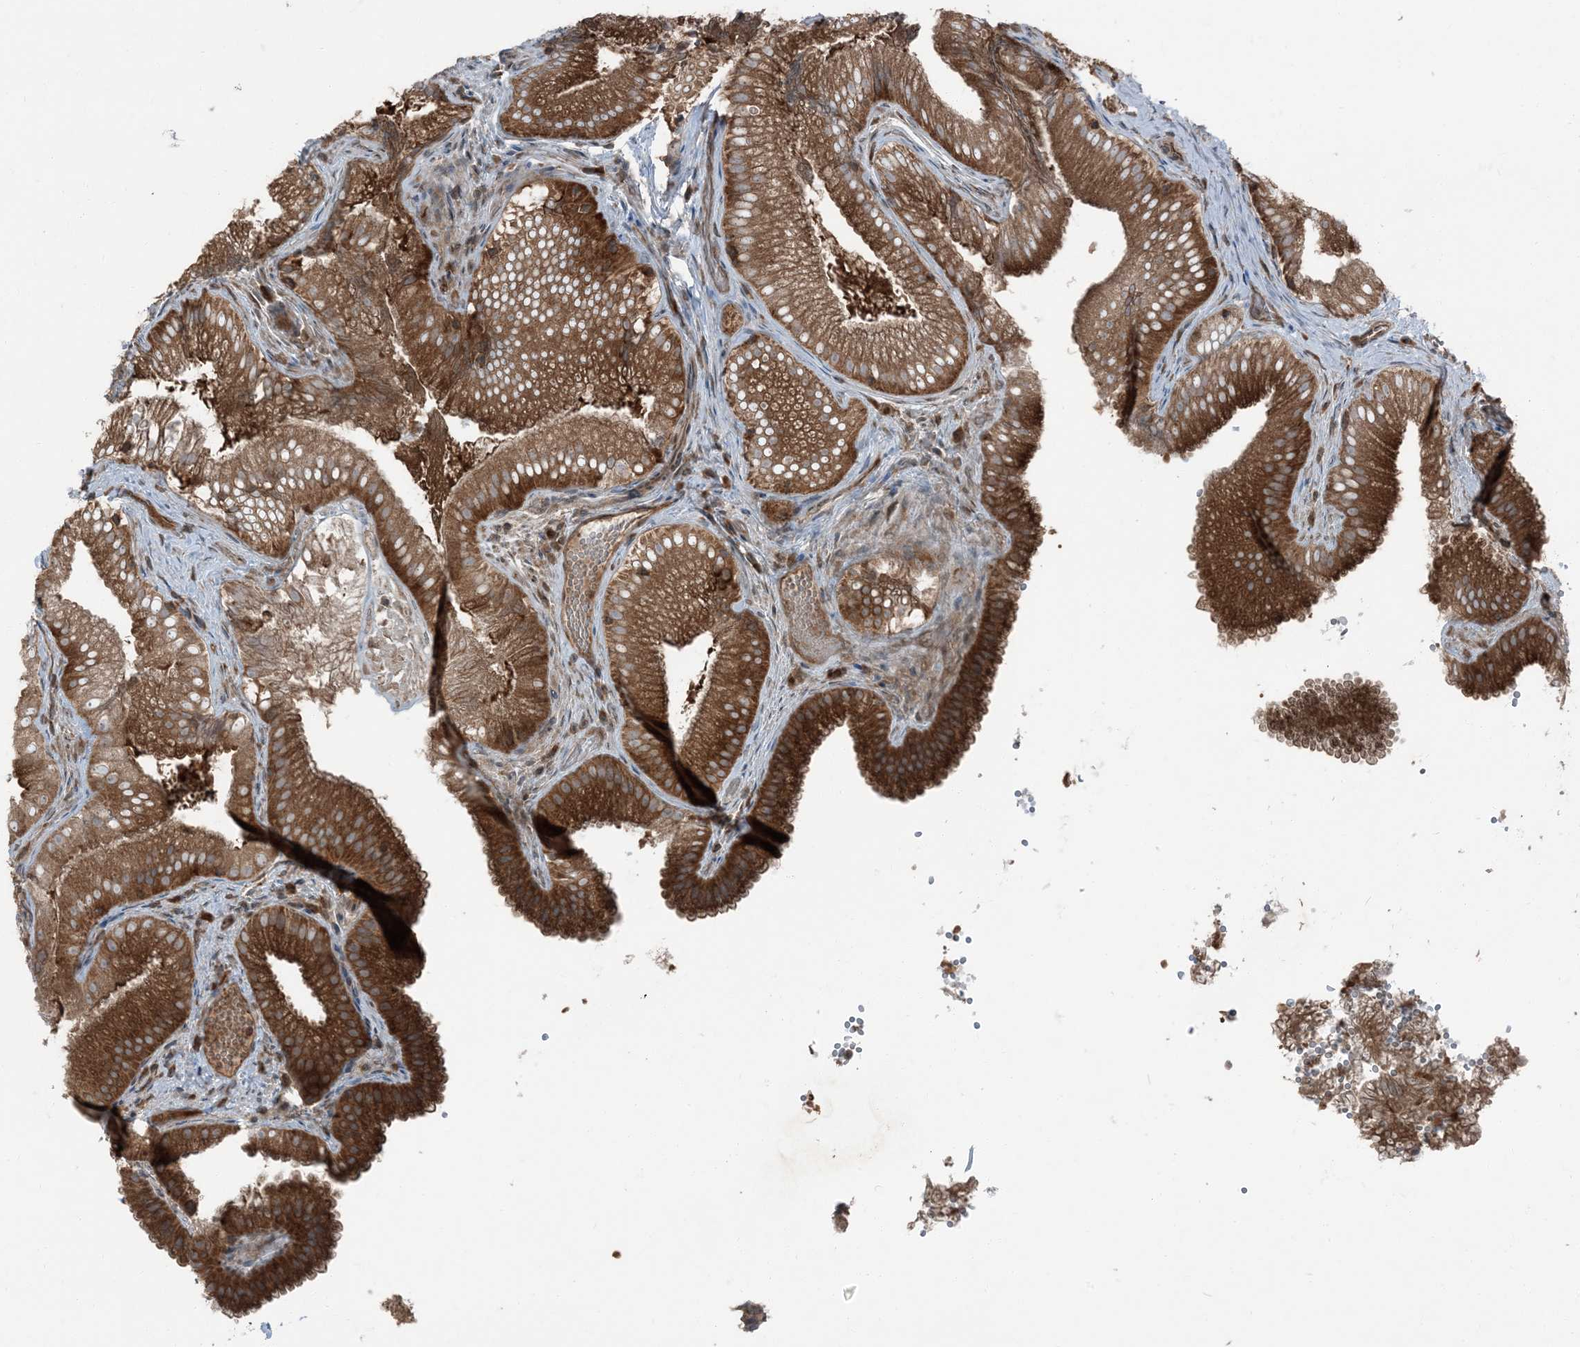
{"staining": {"intensity": "strong", "quantity": ">75%", "location": "cytoplasmic/membranous"}, "tissue": "gallbladder", "cell_type": "Glandular cells", "image_type": "normal", "snomed": [{"axis": "morphology", "description": "Normal tissue, NOS"}, {"axis": "topography", "description": "Gallbladder"}], "caption": "Brown immunohistochemical staining in normal human gallbladder reveals strong cytoplasmic/membranous expression in approximately >75% of glandular cells.", "gene": "RAB3GAP1", "patient": {"sex": "female", "age": 30}}